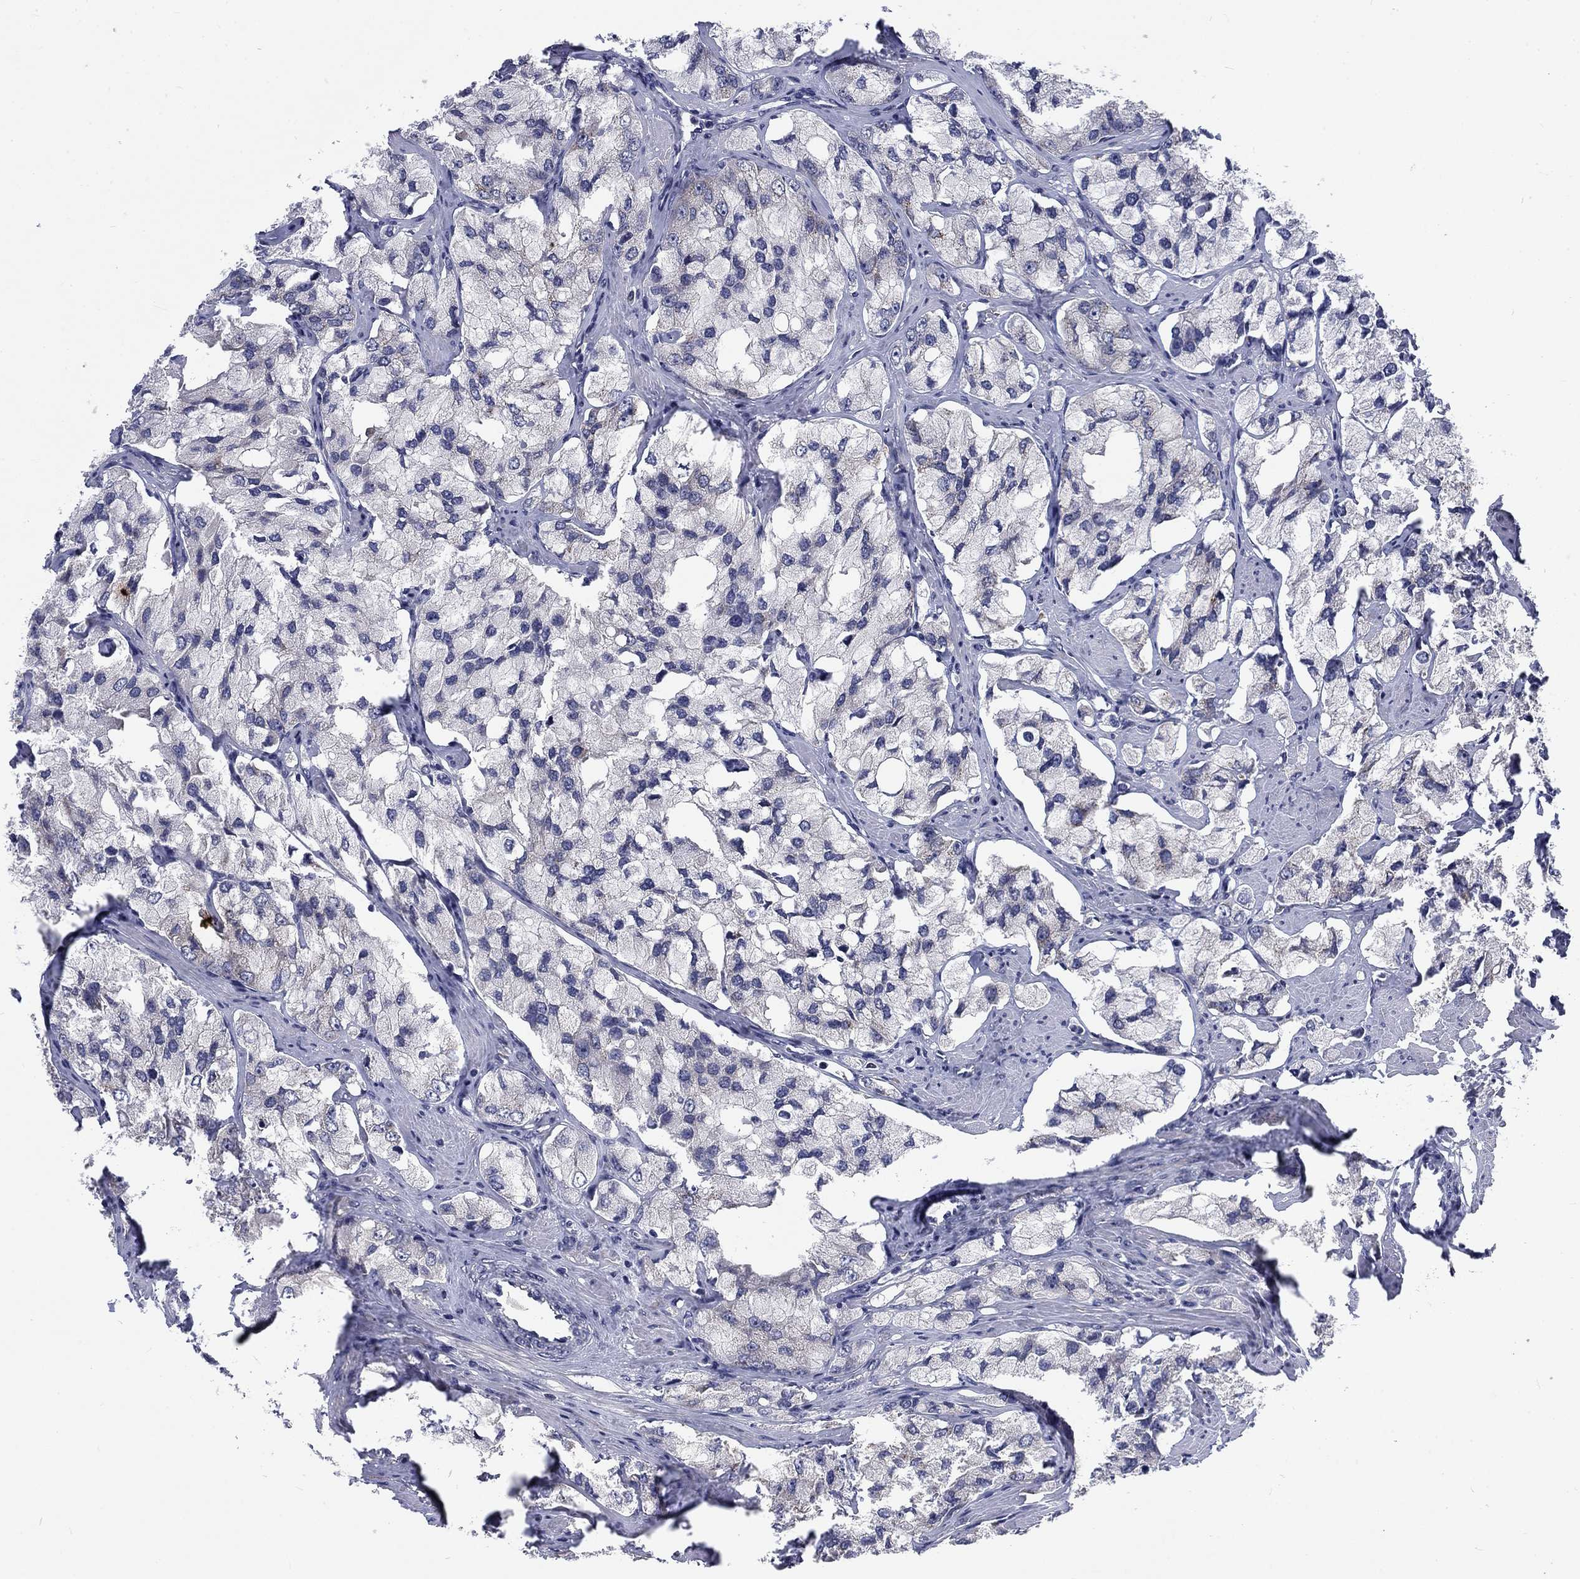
{"staining": {"intensity": "strong", "quantity": "<25%", "location": "cytoplasmic/membranous"}, "tissue": "prostate cancer", "cell_type": "Tumor cells", "image_type": "cancer", "snomed": [{"axis": "morphology", "description": "Adenocarcinoma, NOS"}, {"axis": "topography", "description": "Prostate and seminal vesicle, NOS"}, {"axis": "topography", "description": "Prostate"}], "caption": "Protein expression by immunohistochemistry demonstrates strong cytoplasmic/membranous expression in about <25% of tumor cells in prostate cancer (adenocarcinoma).", "gene": "PHKA1", "patient": {"sex": "male", "age": 64}}